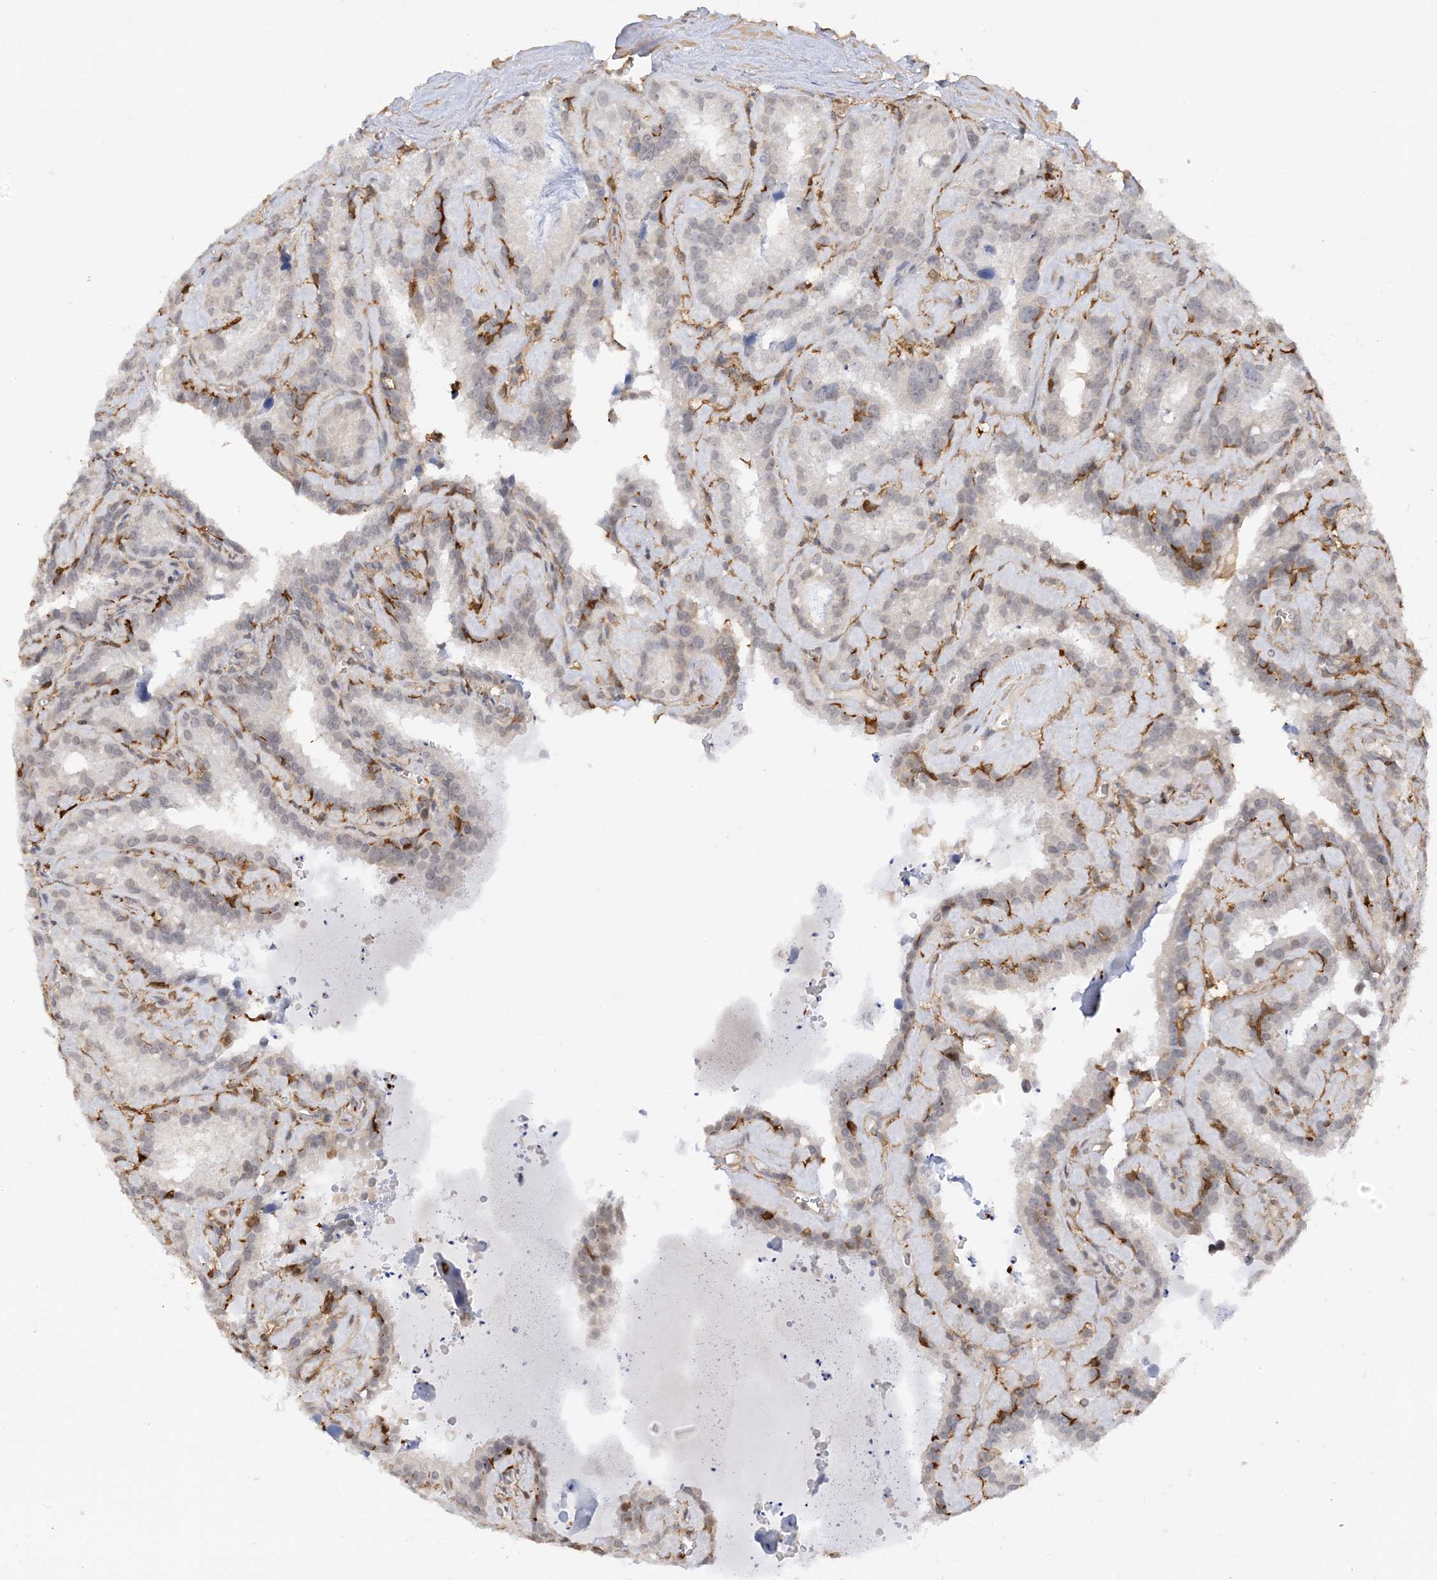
{"staining": {"intensity": "negative", "quantity": "none", "location": "none"}, "tissue": "seminal vesicle", "cell_type": "Glandular cells", "image_type": "normal", "snomed": [{"axis": "morphology", "description": "Normal tissue, NOS"}, {"axis": "topography", "description": "Prostate"}, {"axis": "topography", "description": "Seminal veicle"}], "caption": "DAB immunohistochemical staining of normal human seminal vesicle exhibits no significant staining in glandular cells.", "gene": "PHACTR2", "patient": {"sex": "male", "age": 59}}